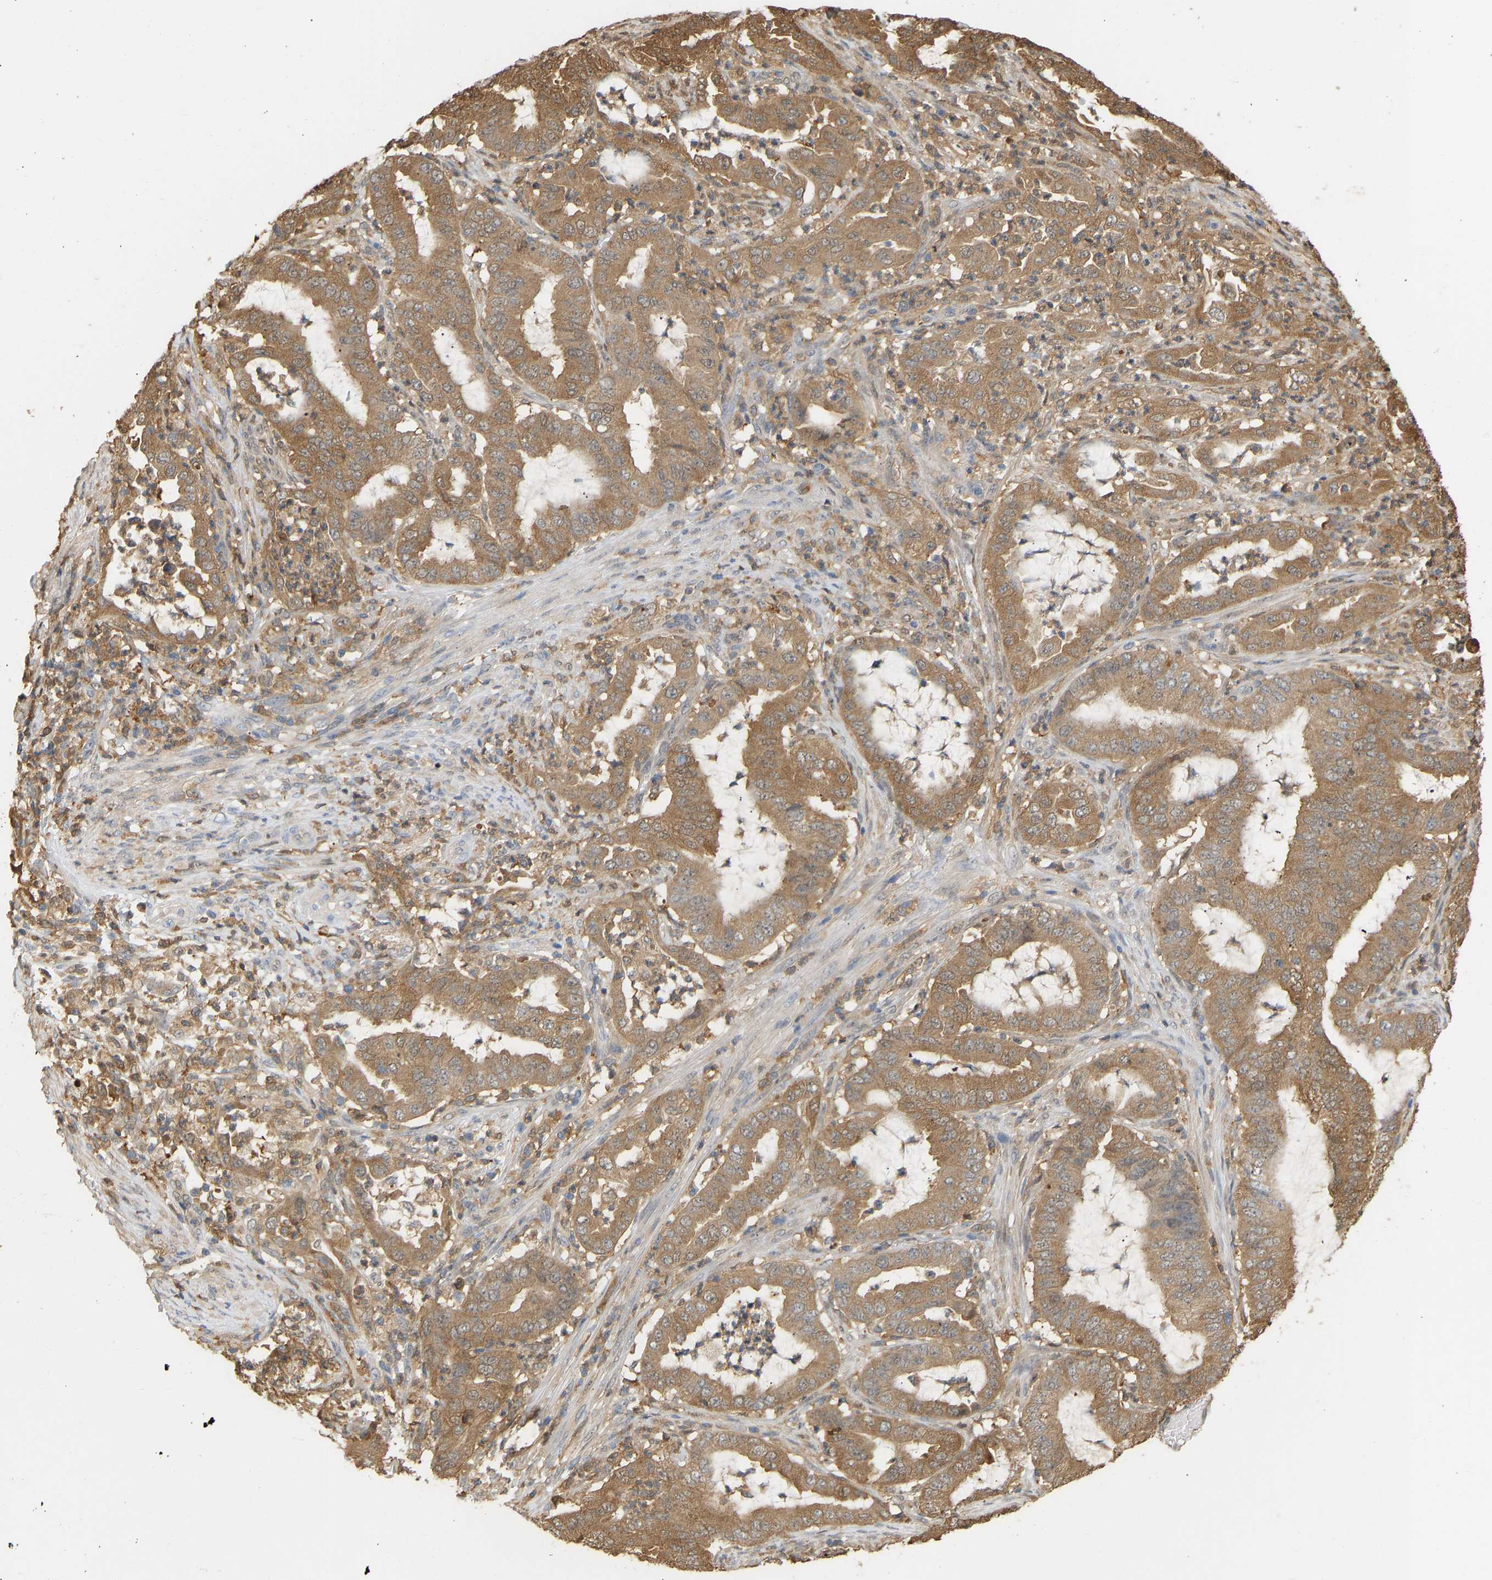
{"staining": {"intensity": "moderate", "quantity": ">75%", "location": "cytoplasmic/membranous"}, "tissue": "endometrial cancer", "cell_type": "Tumor cells", "image_type": "cancer", "snomed": [{"axis": "morphology", "description": "Adenocarcinoma, NOS"}, {"axis": "topography", "description": "Endometrium"}], "caption": "This histopathology image reveals immunohistochemistry (IHC) staining of human endometrial adenocarcinoma, with medium moderate cytoplasmic/membranous expression in about >75% of tumor cells.", "gene": "ENO1", "patient": {"sex": "female", "age": 70}}